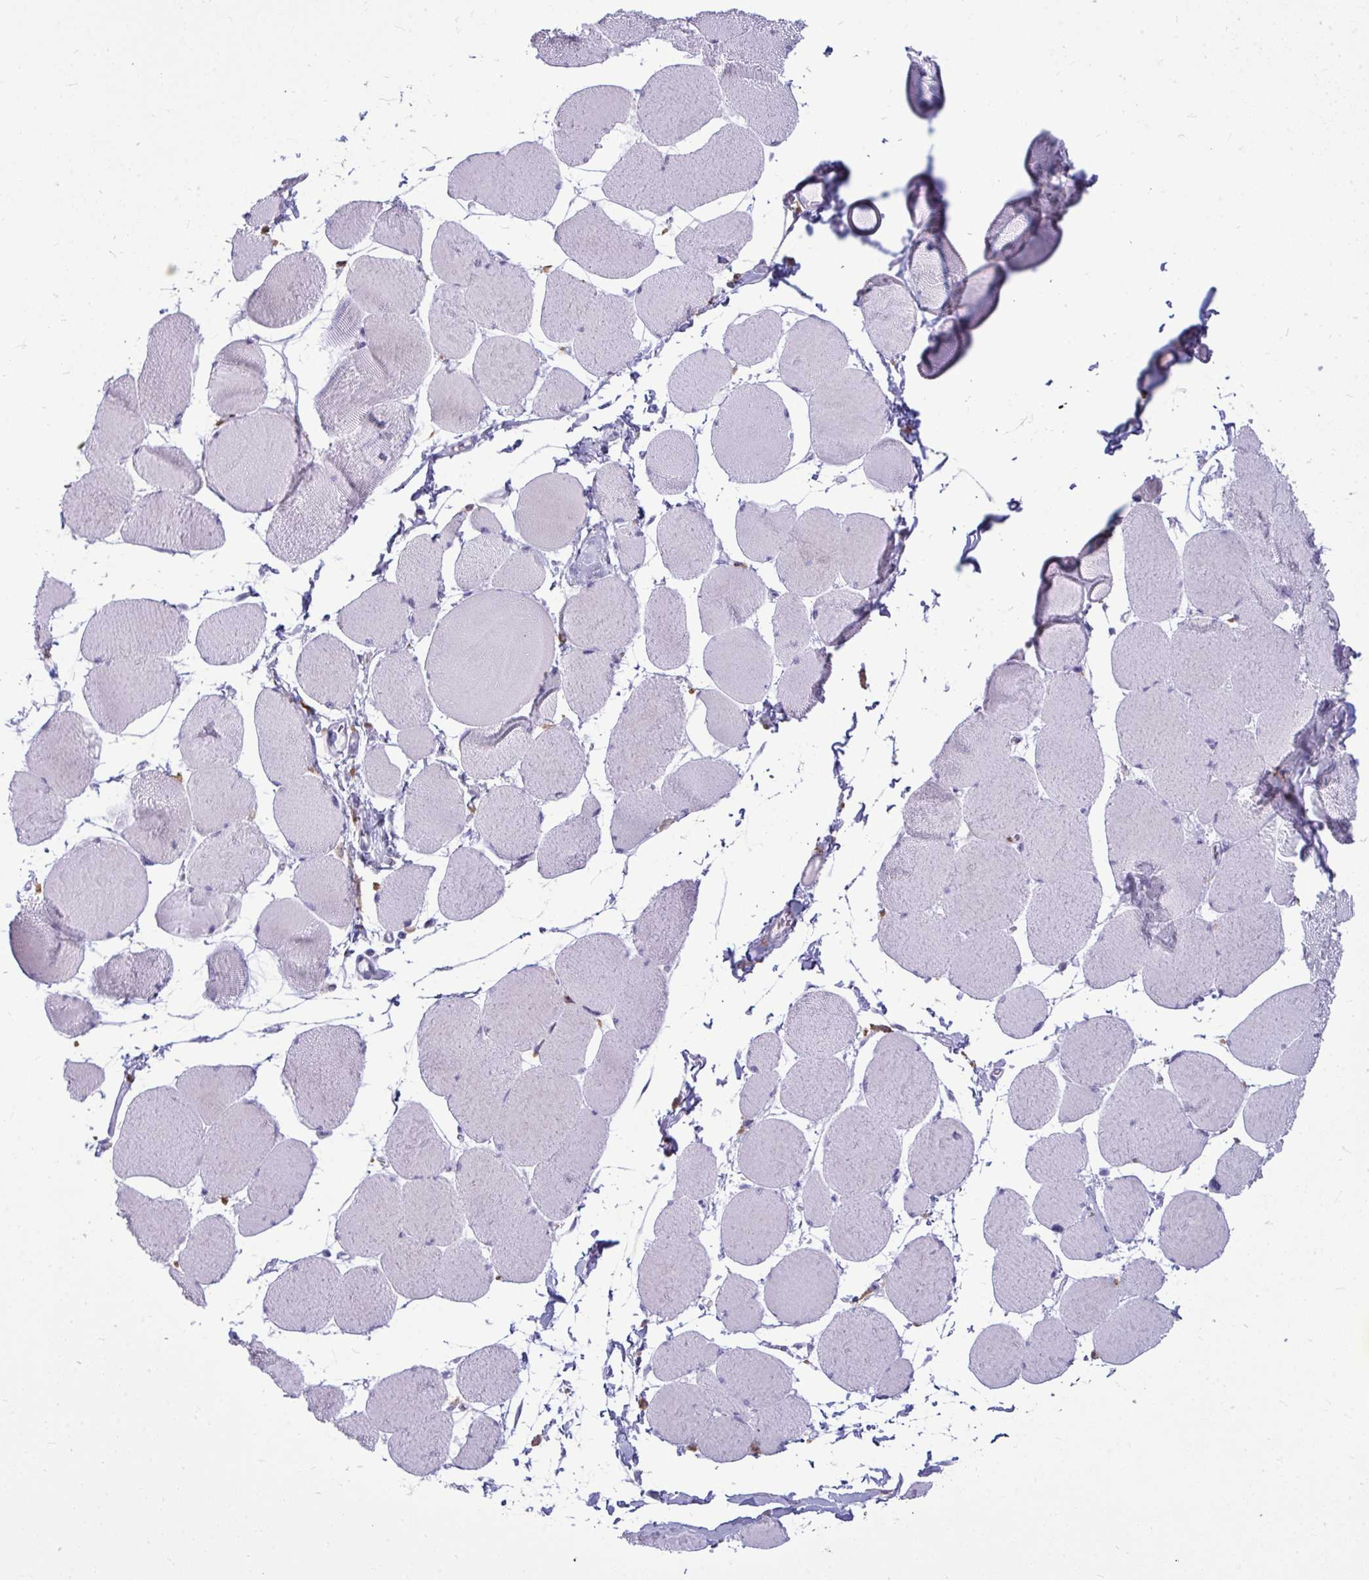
{"staining": {"intensity": "negative", "quantity": "none", "location": "none"}, "tissue": "skeletal muscle", "cell_type": "Myocytes", "image_type": "normal", "snomed": [{"axis": "morphology", "description": "Normal tissue, NOS"}, {"axis": "topography", "description": "Skeletal muscle"}], "caption": "Myocytes show no significant protein staining in normal skeletal muscle. (DAB immunohistochemistry (IHC), high magnification).", "gene": "ANKRD60", "patient": {"sex": "female", "age": 75}}